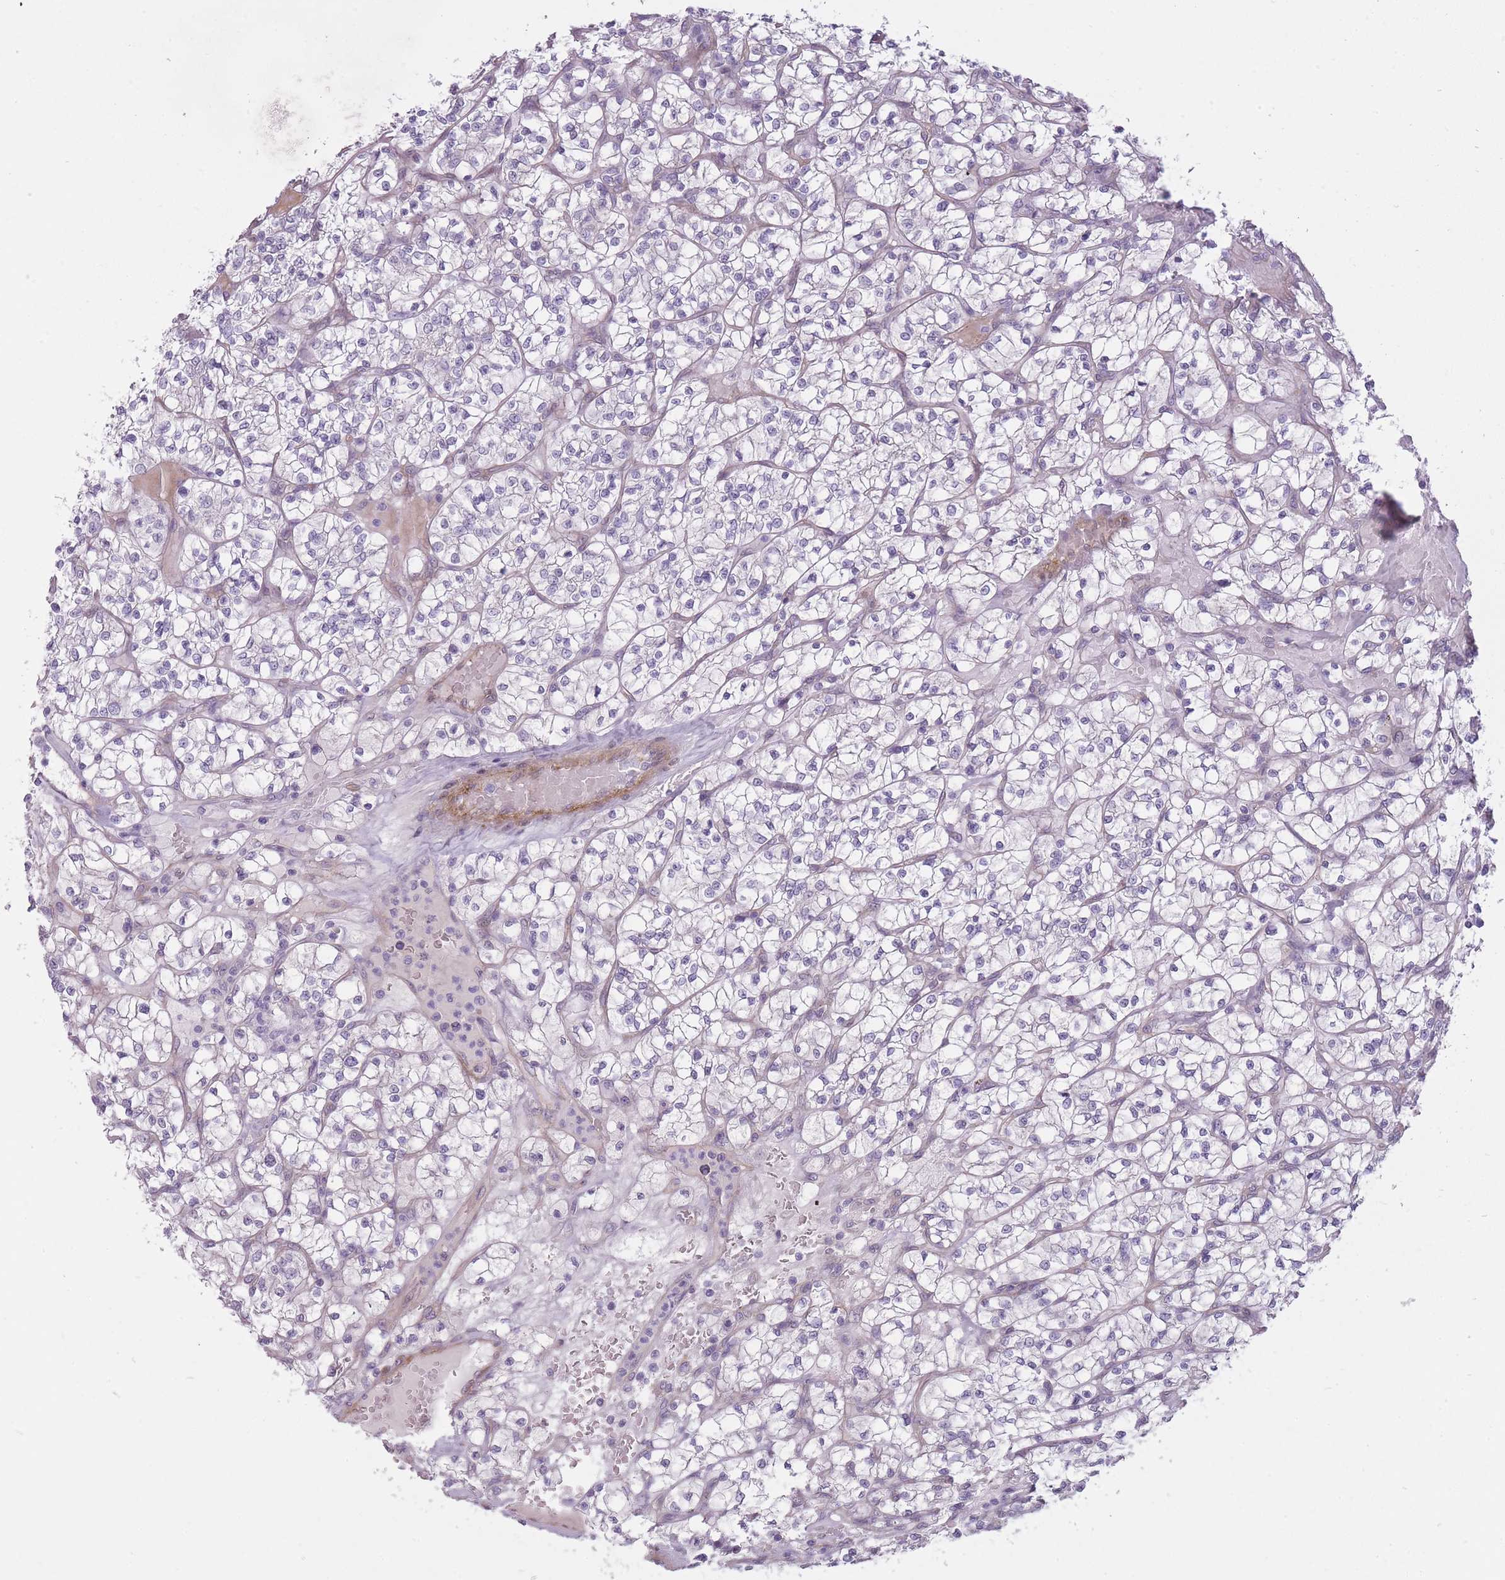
{"staining": {"intensity": "negative", "quantity": "none", "location": "none"}, "tissue": "renal cancer", "cell_type": "Tumor cells", "image_type": "cancer", "snomed": [{"axis": "morphology", "description": "Adenocarcinoma, NOS"}, {"axis": "topography", "description": "Kidney"}], "caption": "A photomicrograph of renal adenocarcinoma stained for a protein demonstrates no brown staining in tumor cells.", "gene": "PGRMC2", "patient": {"sex": "female", "age": 64}}